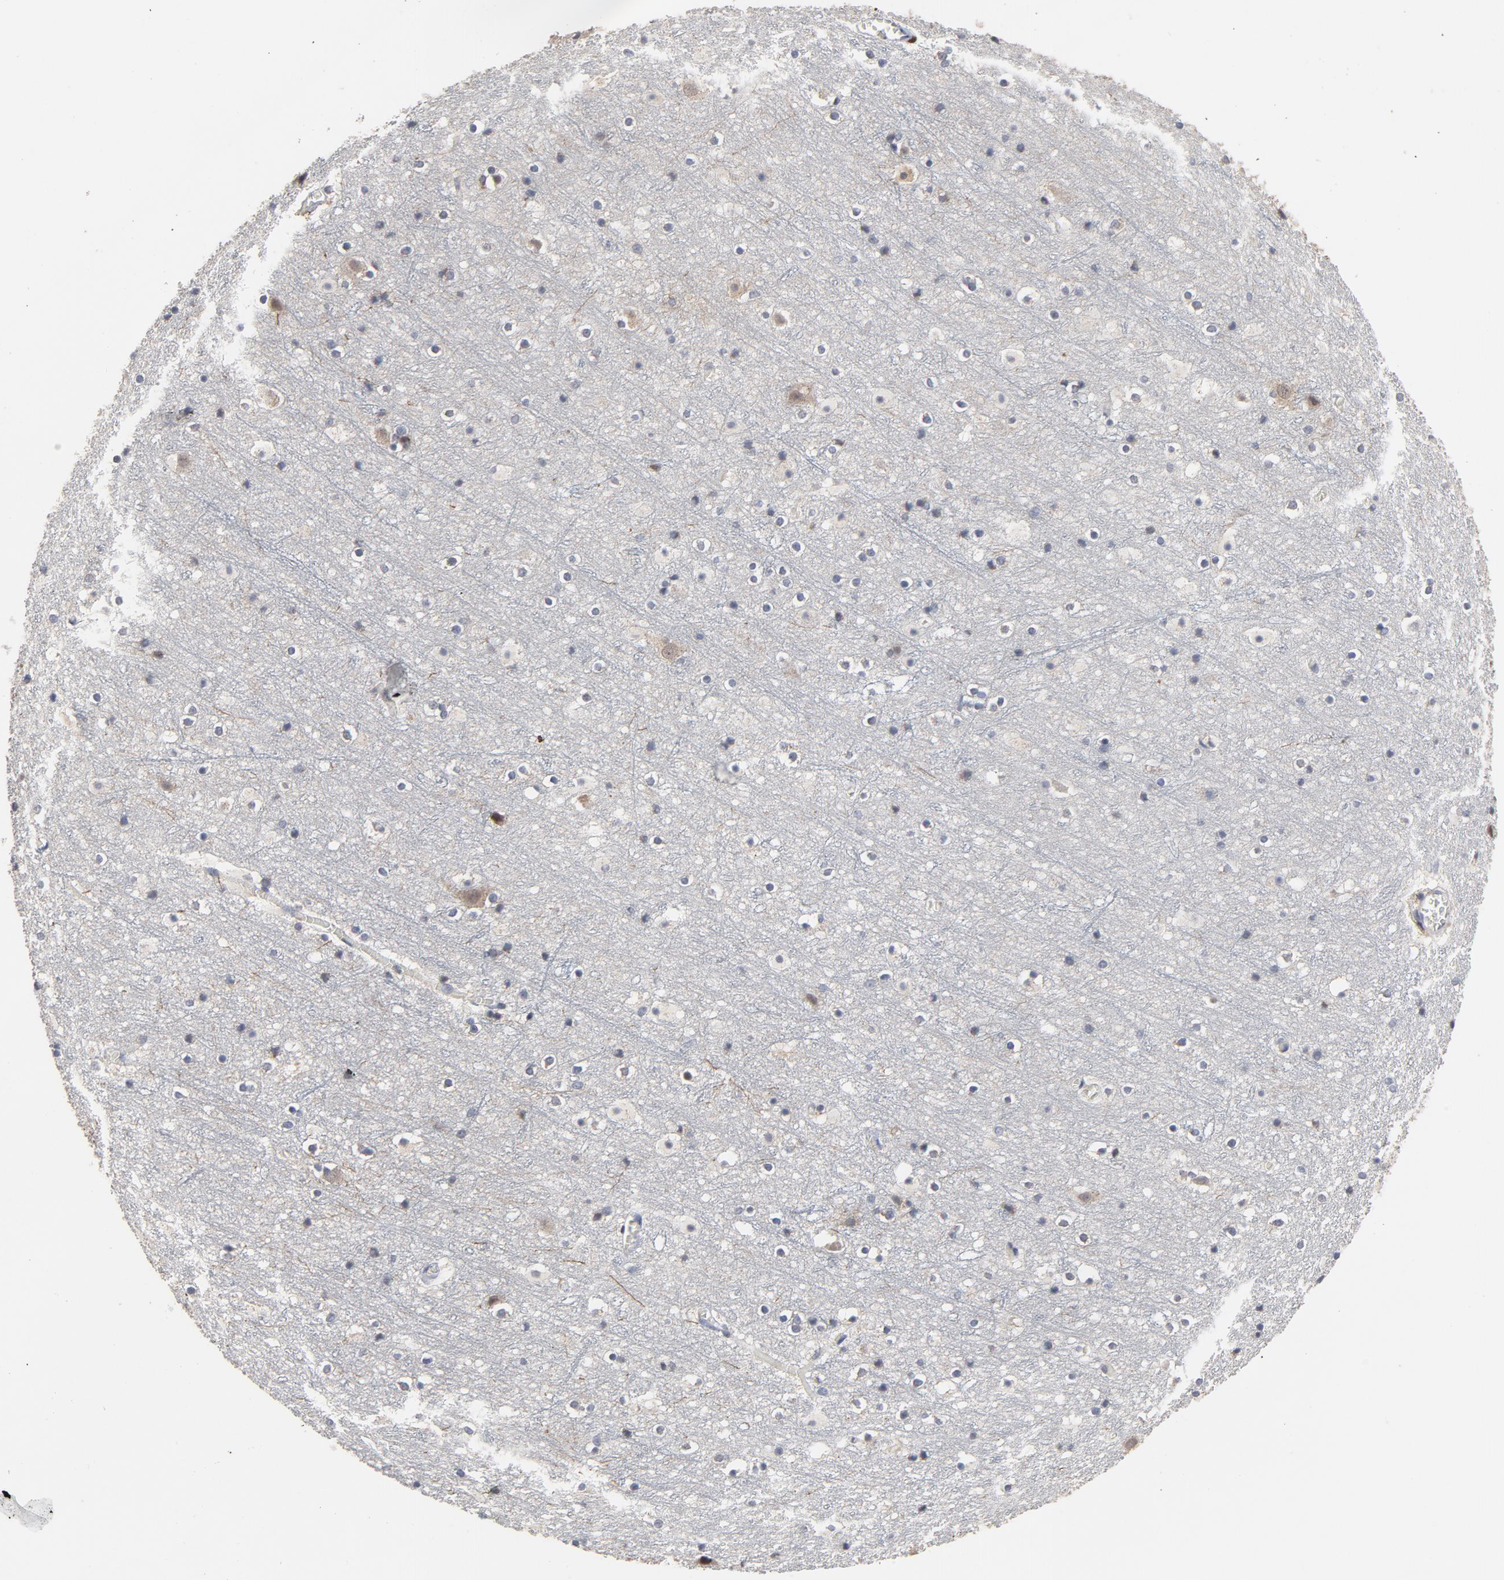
{"staining": {"intensity": "negative", "quantity": "none", "location": "none"}, "tissue": "cerebral cortex", "cell_type": "Endothelial cells", "image_type": "normal", "snomed": [{"axis": "morphology", "description": "Normal tissue, NOS"}, {"axis": "topography", "description": "Cerebral cortex"}], "caption": "A micrograph of human cerebral cortex is negative for staining in endothelial cells. The staining was performed using DAB to visualize the protein expression in brown, while the nuclei were stained in blue with hematoxylin (Magnification: 20x).", "gene": "PPP1R1B", "patient": {"sex": "male", "age": 45}}